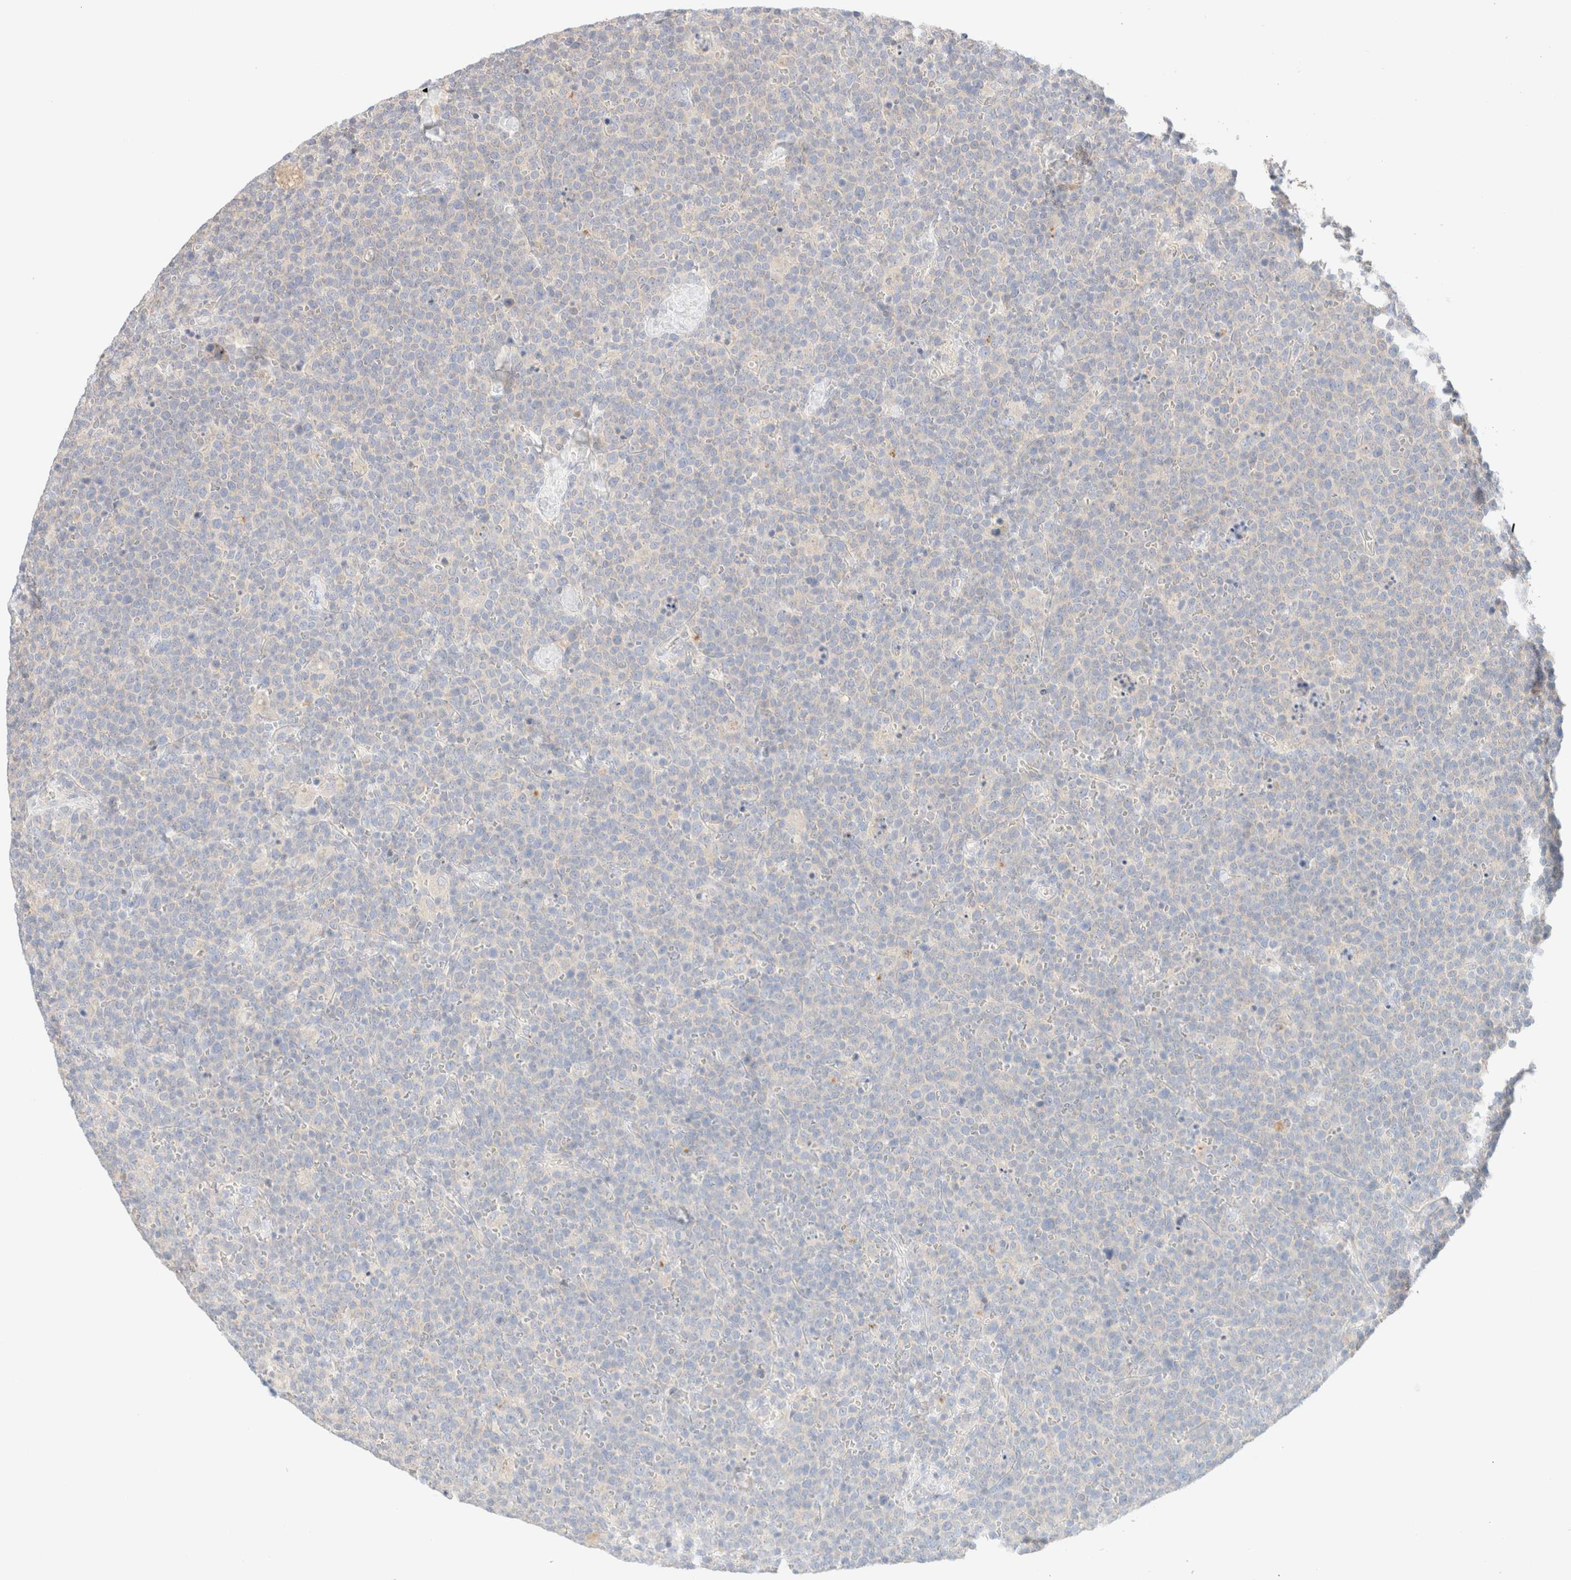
{"staining": {"intensity": "negative", "quantity": "none", "location": "none"}, "tissue": "lymphoma", "cell_type": "Tumor cells", "image_type": "cancer", "snomed": [{"axis": "morphology", "description": "Malignant lymphoma, non-Hodgkin's type, High grade"}, {"axis": "topography", "description": "Lymph node"}], "caption": "DAB (3,3'-diaminobenzidine) immunohistochemical staining of lymphoma reveals no significant positivity in tumor cells.", "gene": "SARM1", "patient": {"sex": "male", "age": 61}}